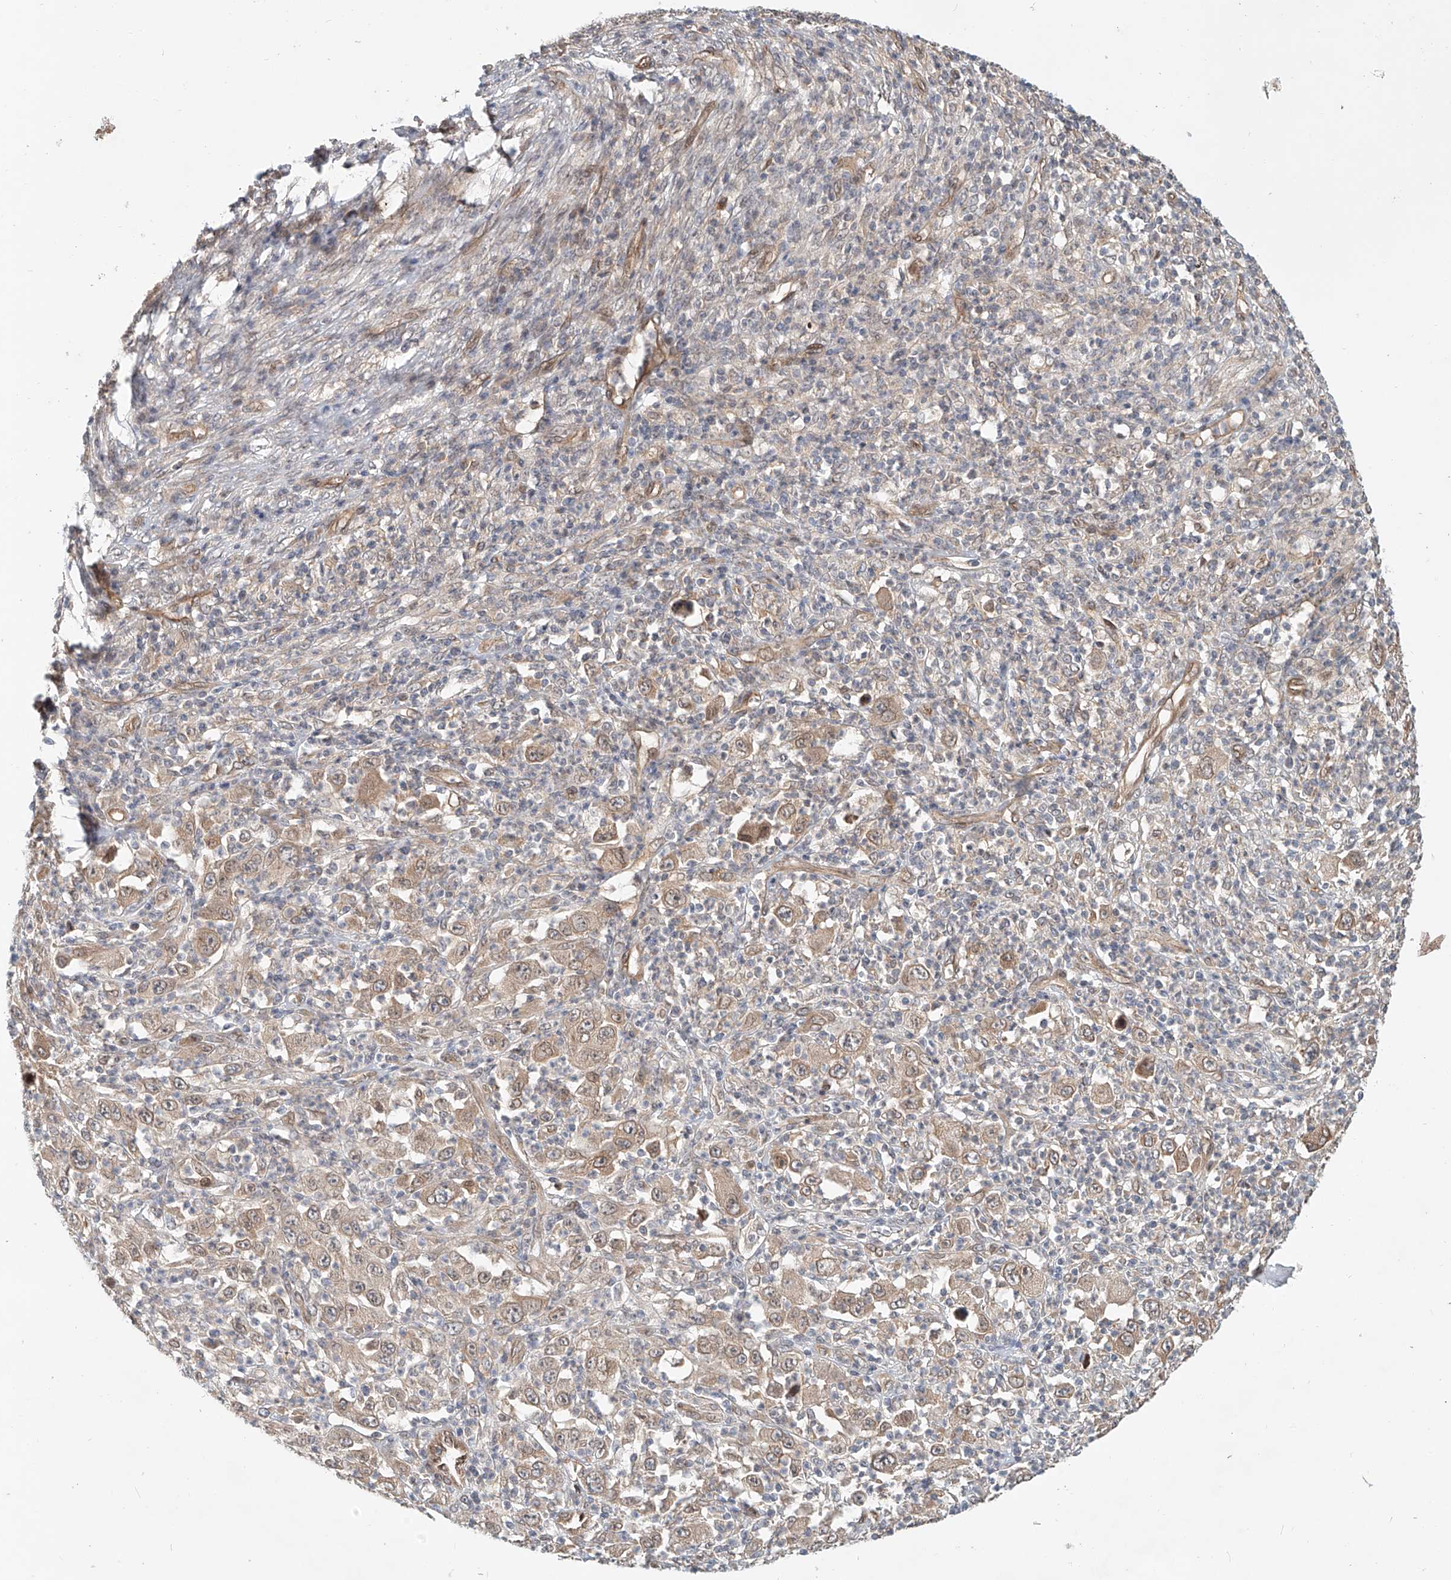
{"staining": {"intensity": "moderate", "quantity": ">75%", "location": "cytoplasmic/membranous"}, "tissue": "melanoma", "cell_type": "Tumor cells", "image_type": "cancer", "snomed": [{"axis": "morphology", "description": "Malignant melanoma, Metastatic site"}, {"axis": "topography", "description": "Skin"}], "caption": "Immunohistochemical staining of human melanoma reveals moderate cytoplasmic/membranous protein positivity in about >75% of tumor cells. (IHC, brightfield microscopy, high magnification).", "gene": "SASH1", "patient": {"sex": "female", "age": 56}}